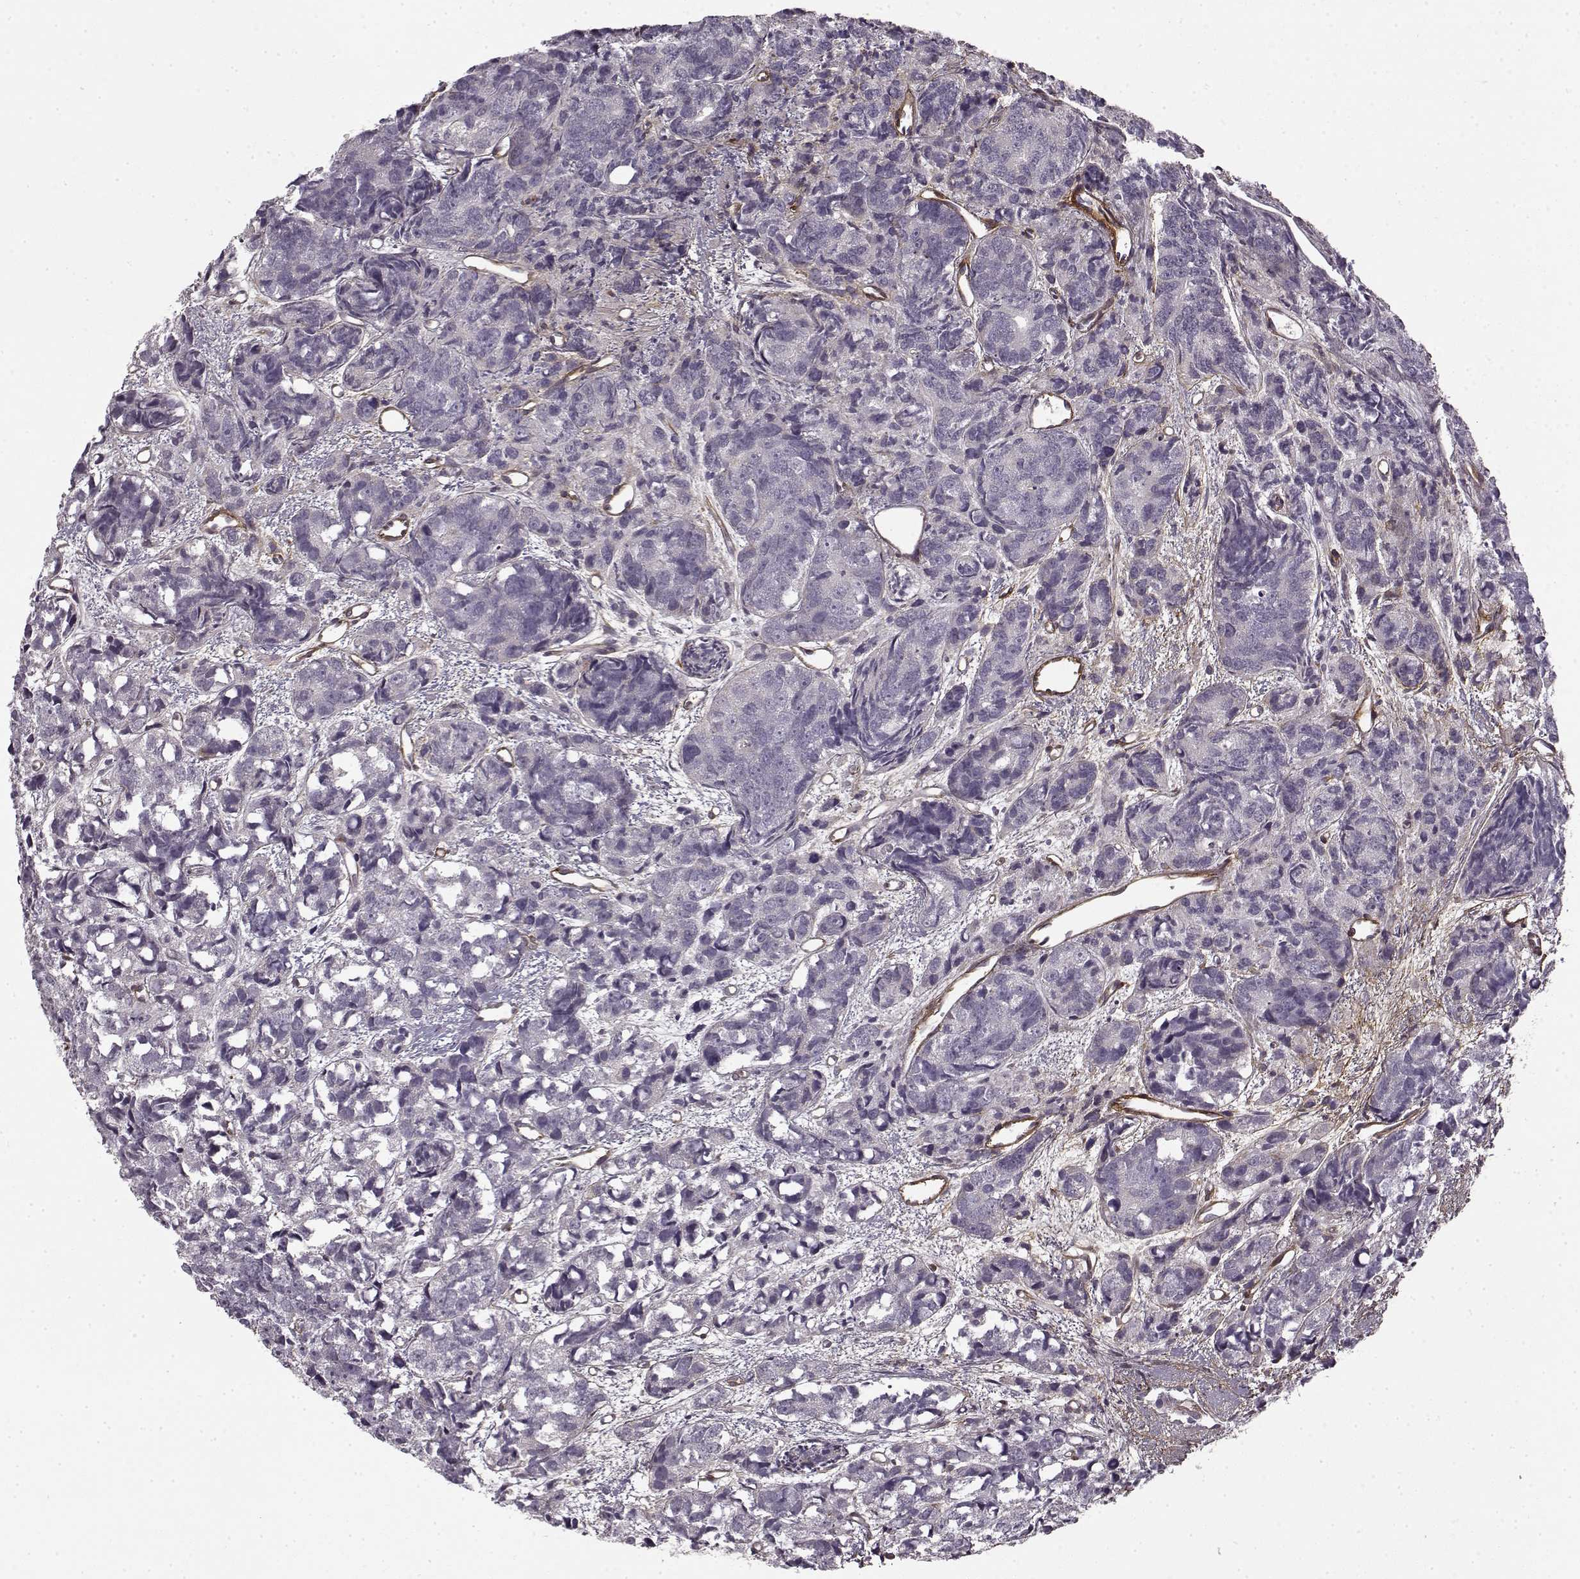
{"staining": {"intensity": "negative", "quantity": "none", "location": "none"}, "tissue": "prostate cancer", "cell_type": "Tumor cells", "image_type": "cancer", "snomed": [{"axis": "morphology", "description": "Adenocarcinoma, High grade"}, {"axis": "topography", "description": "Prostate"}], "caption": "Immunohistochemical staining of prostate cancer (high-grade adenocarcinoma) displays no significant positivity in tumor cells. (DAB immunohistochemistry with hematoxylin counter stain).", "gene": "LAMB2", "patient": {"sex": "male", "age": 77}}